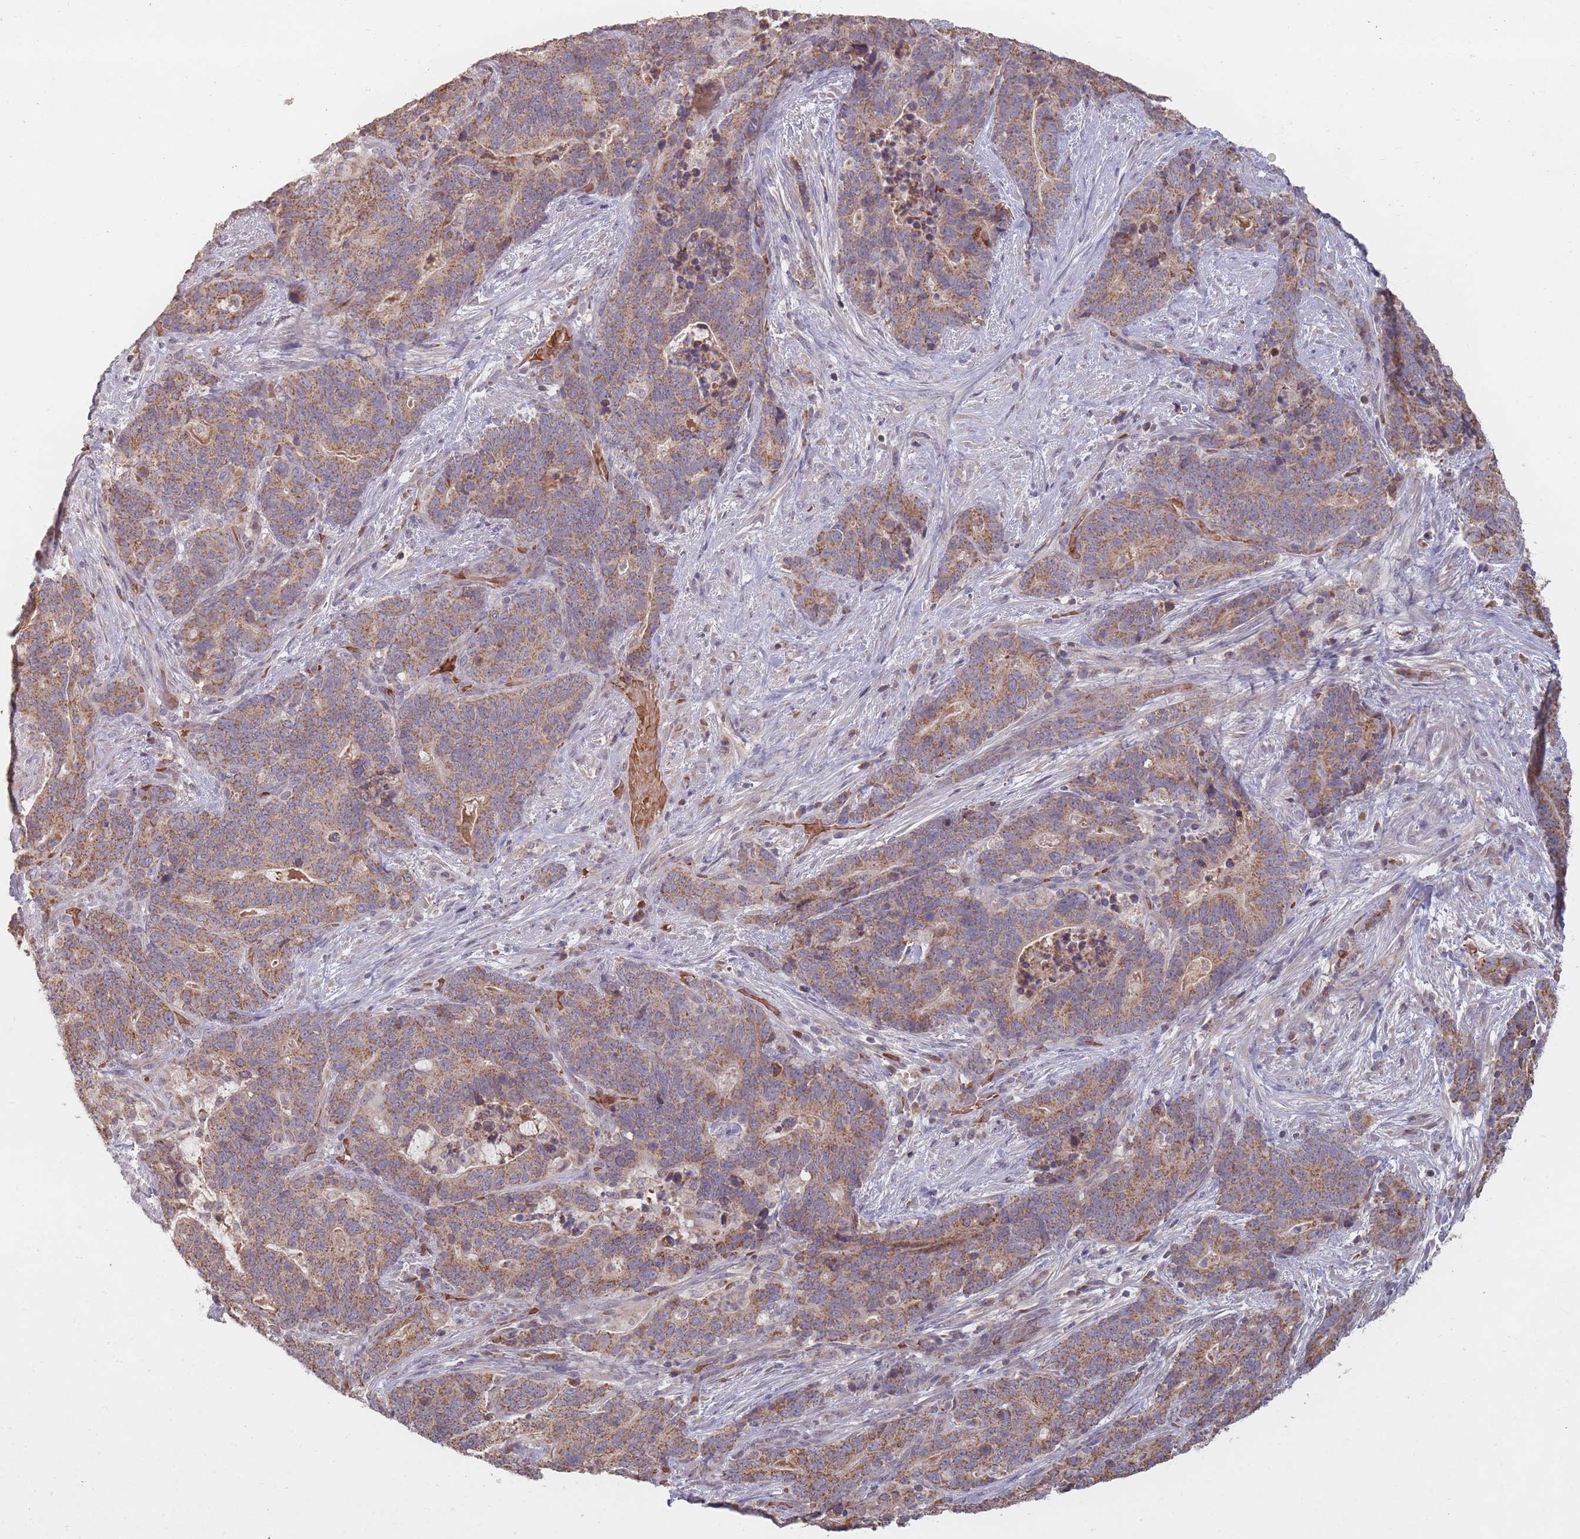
{"staining": {"intensity": "moderate", "quantity": ">75%", "location": "cytoplasmic/membranous"}, "tissue": "stomach cancer", "cell_type": "Tumor cells", "image_type": "cancer", "snomed": [{"axis": "morphology", "description": "Normal tissue, NOS"}, {"axis": "morphology", "description": "Adenocarcinoma, NOS"}, {"axis": "topography", "description": "Stomach"}], "caption": "A brown stain shows moderate cytoplasmic/membranous expression of a protein in stomach cancer (adenocarcinoma) tumor cells.", "gene": "OR2M4", "patient": {"sex": "female", "age": 64}}